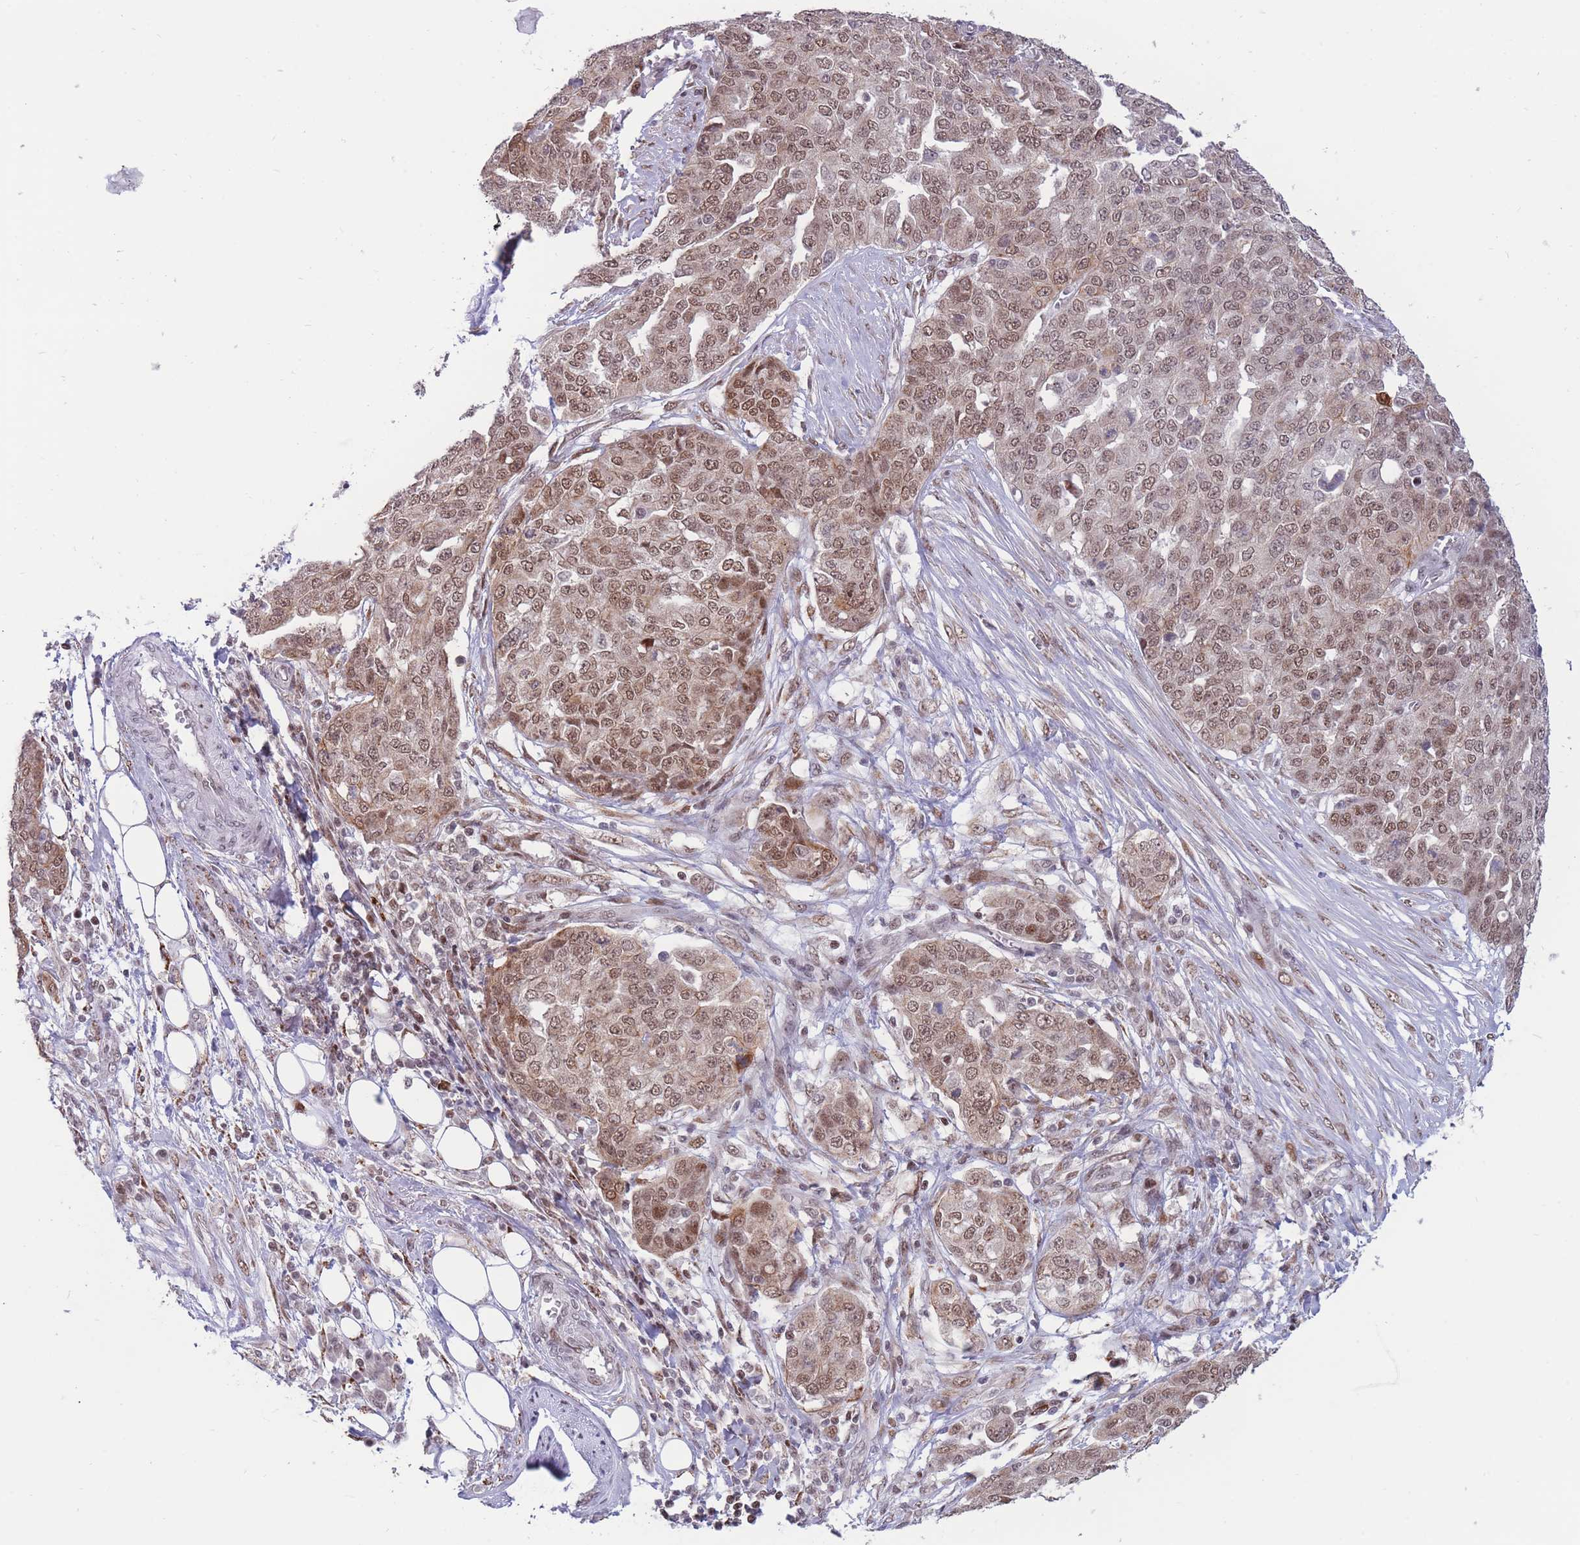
{"staining": {"intensity": "moderate", "quantity": ">75%", "location": "nuclear"}, "tissue": "ovarian cancer", "cell_type": "Tumor cells", "image_type": "cancer", "snomed": [{"axis": "morphology", "description": "Cystadenocarcinoma, serous, NOS"}, {"axis": "topography", "description": "Soft tissue"}, {"axis": "topography", "description": "Ovary"}], "caption": "Tumor cells exhibit medium levels of moderate nuclear staining in approximately >75% of cells in human ovarian cancer.", "gene": "TARBP2", "patient": {"sex": "female", "age": 57}}